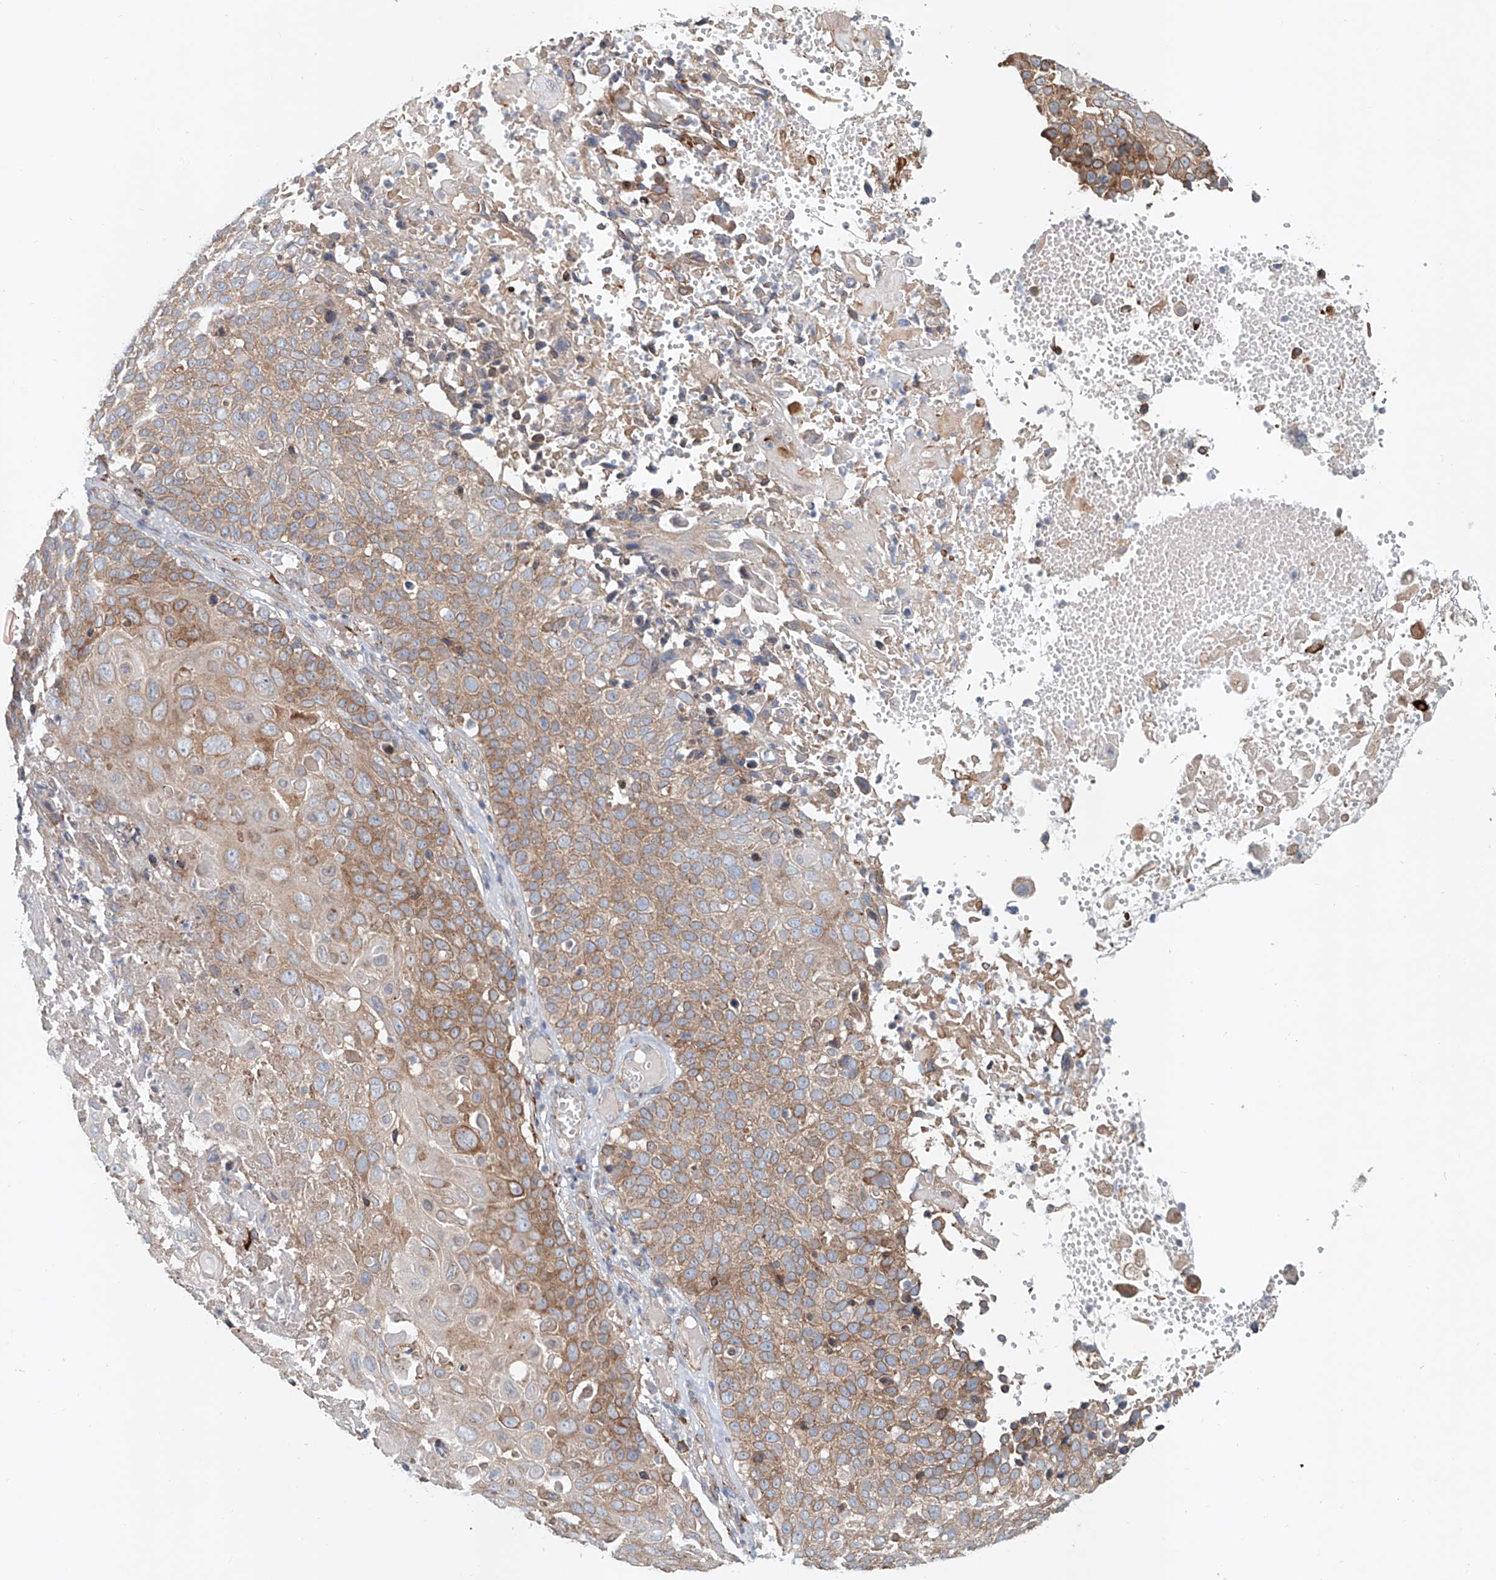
{"staining": {"intensity": "moderate", "quantity": ">75%", "location": "cytoplasmic/membranous"}, "tissue": "cervical cancer", "cell_type": "Tumor cells", "image_type": "cancer", "snomed": [{"axis": "morphology", "description": "Squamous cell carcinoma, NOS"}, {"axis": "topography", "description": "Cervix"}], "caption": "Tumor cells show moderate cytoplasmic/membranous expression in approximately >75% of cells in cervical squamous cell carcinoma.", "gene": "SNAP29", "patient": {"sex": "female", "age": 74}}